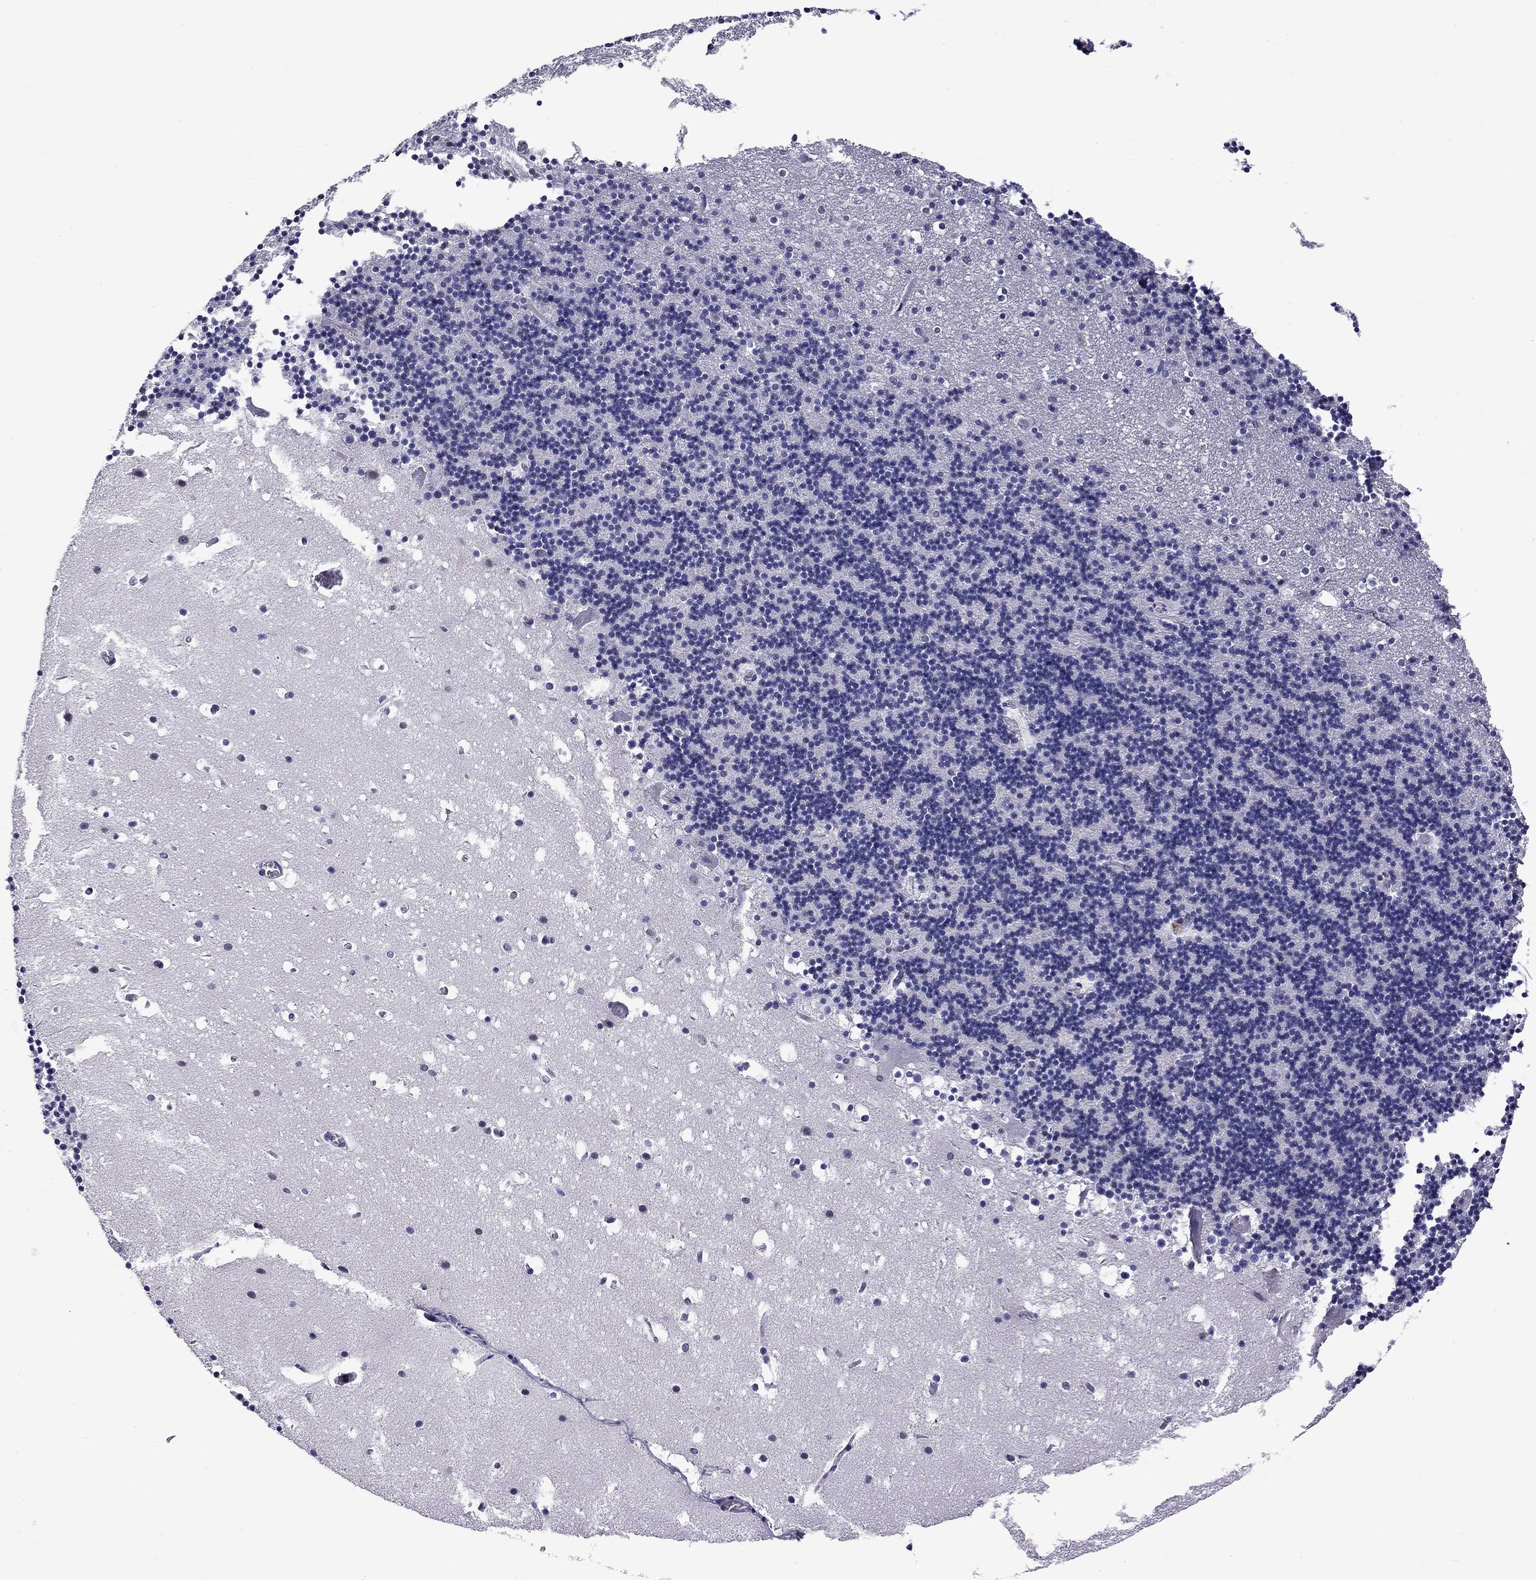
{"staining": {"intensity": "negative", "quantity": "none", "location": "none"}, "tissue": "cerebellum", "cell_type": "Cells in granular layer", "image_type": "normal", "snomed": [{"axis": "morphology", "description": "Normal tissue, NOS"}, {"axis": "topography", "description": "Cerebellum"}], "caption": "Immunohistochemistry of normal cerebellum shows no expression in cells in granular layer.", "gene": "MUC15", "patient": {"sex": "male", "age": 37}}